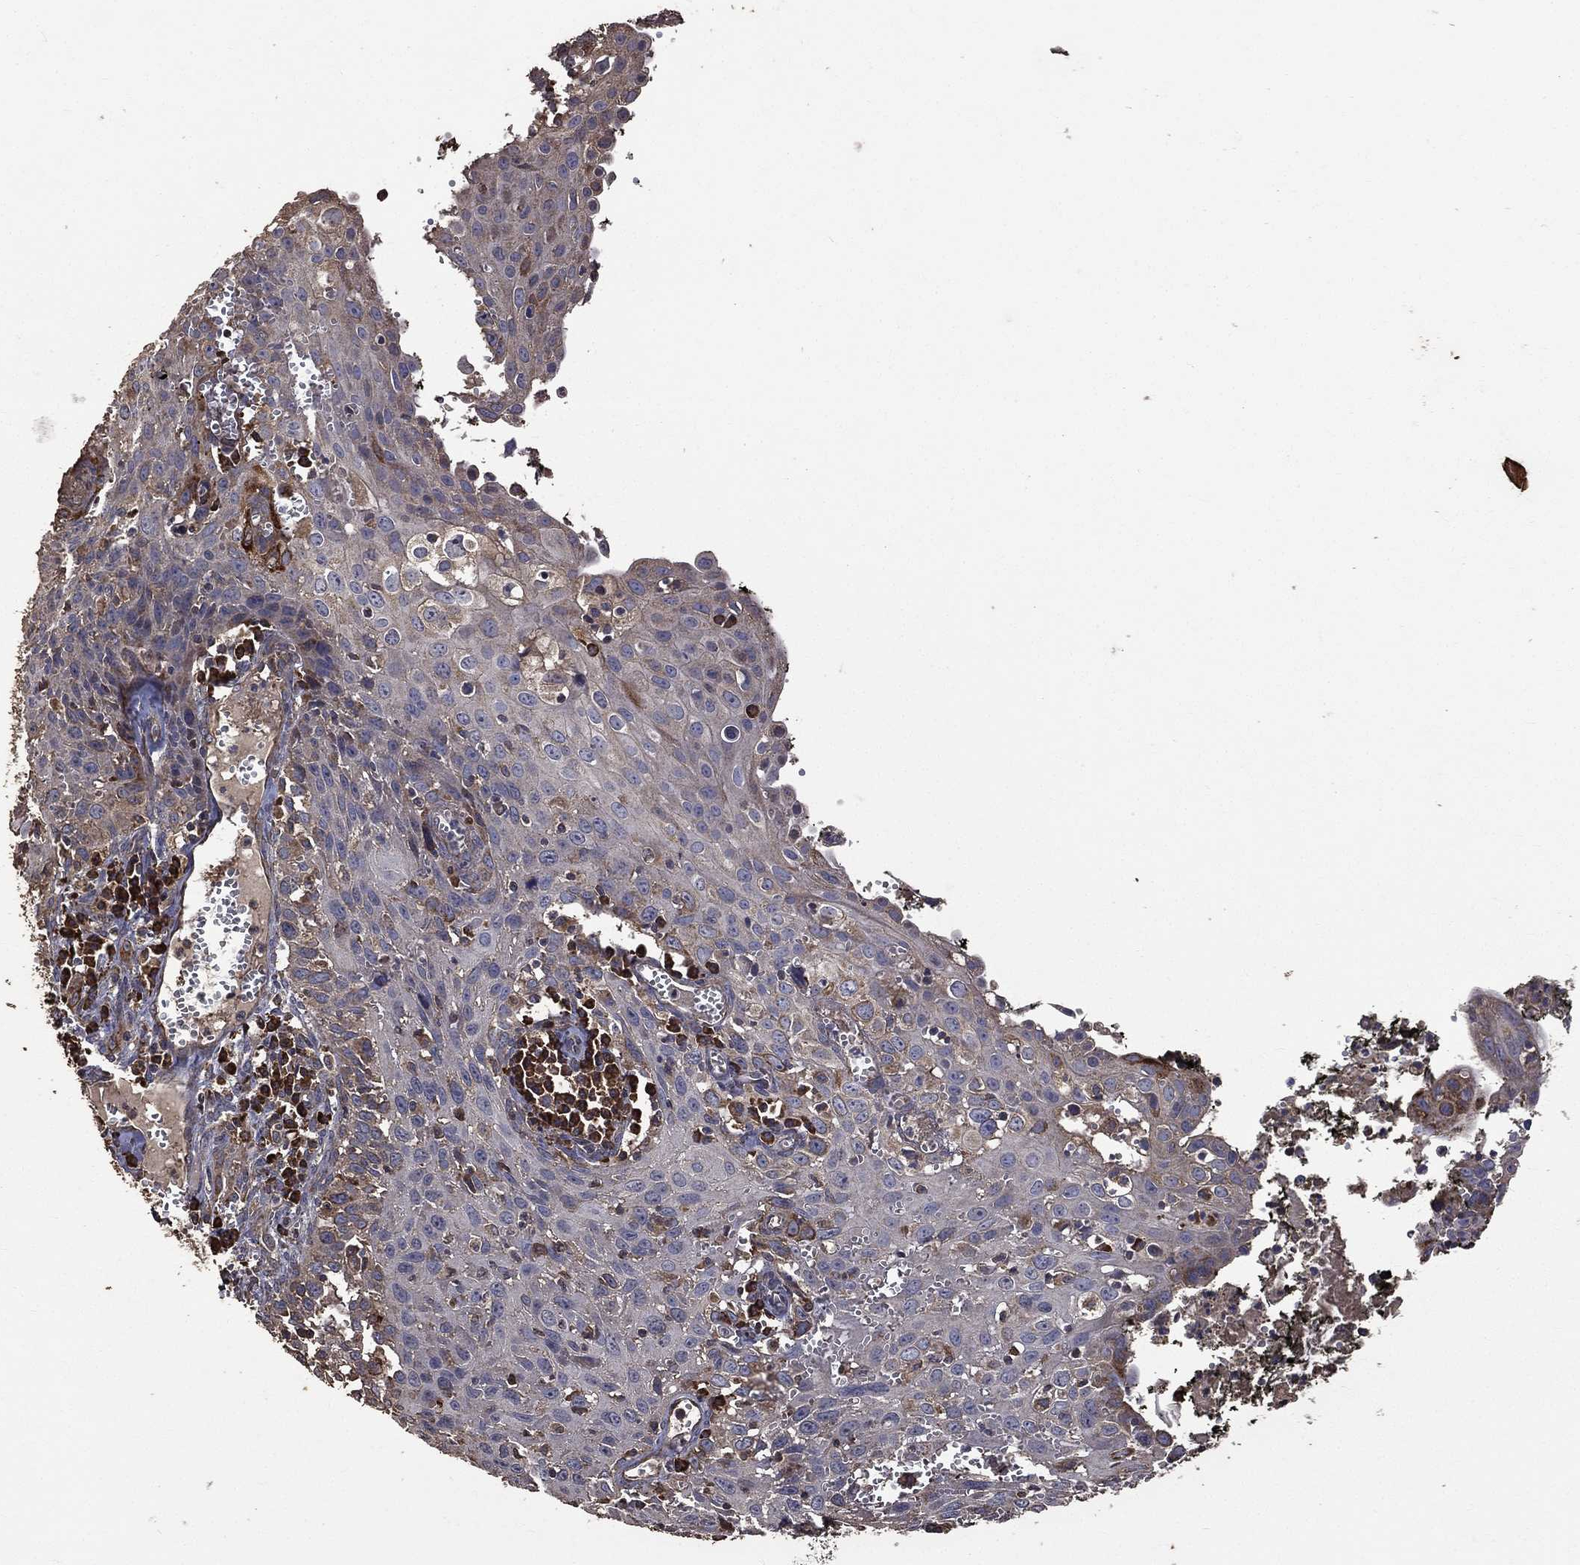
{"staining": {"intensity": "strong", "quantity": "25%-75%", "location": "cytoplasmic/membranous"}, "tissue": "cervical cancer", "cell_type": "Tumor cells", "image_type": "cancer", "snomed": [{"axis": "morphology", "description": "Squamous cell carcinoma, NOS"}, {"axis": "topography", "description": "Cervix"}], "caption": "Tumor cells show high levels of strong cytoplasmic/membranous staining in about 25%-75% of cells in human cervical cancer. Immunohistochemistry stains the protein of interest in brown and the nuclei are stained blue.", "gene": "METTL27", "patient": {"sex": "female", "age": 38}}